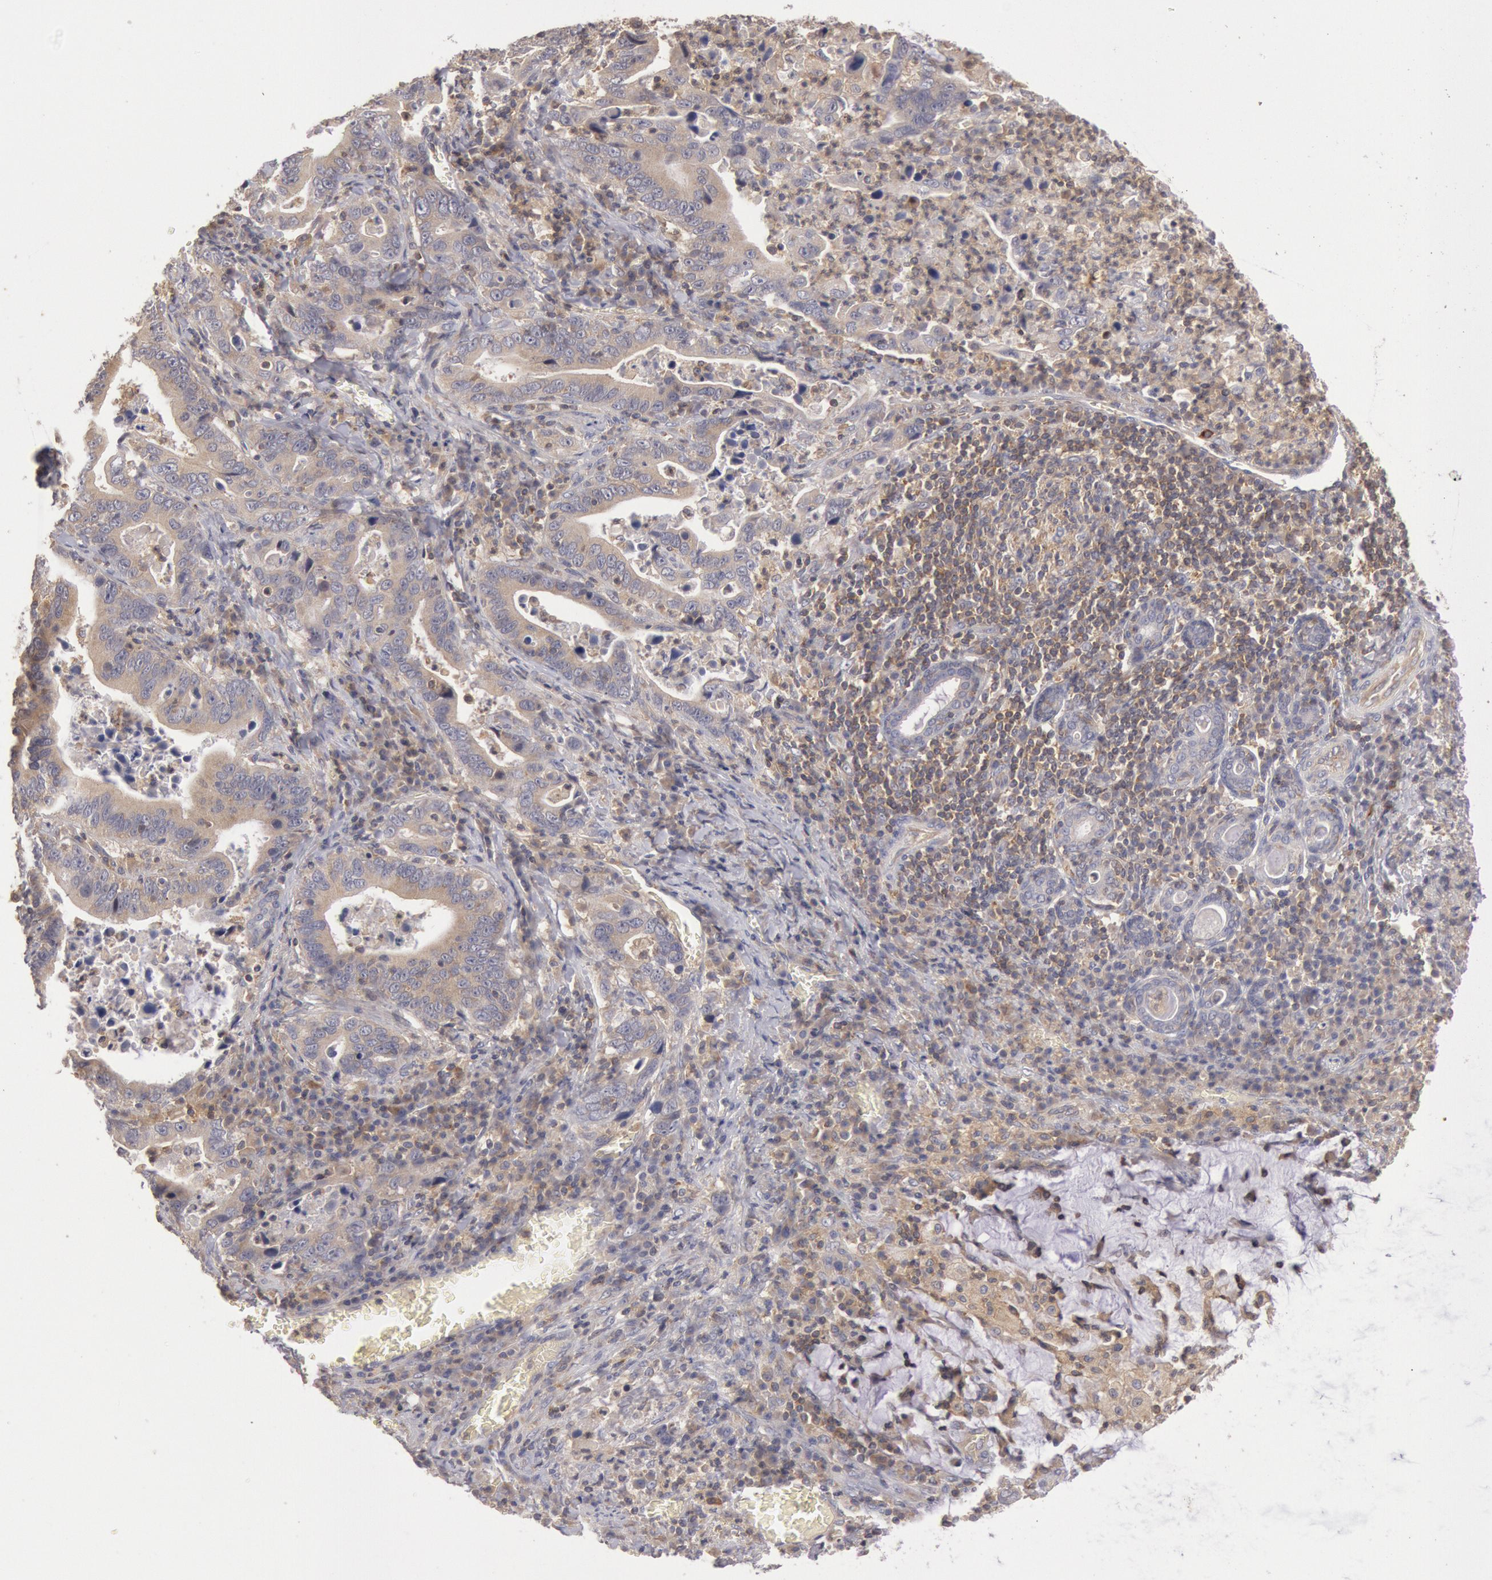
{"staining": {"intensity": "weak", "quantity": ">75%", "location": "cytoplasmic/membranous"}, "tissue": "stomach cancer", "cell_type": "Tumor cells", "image_type": "cancer", "snomed": [{"axis": "morphology", "description": "Adenocarcinoma, NOS"}, {"axis": "topography", "description": "Stomach, upper"}], "caption": "Brown immunohistochemical staining in human adenocarcinoma (stomach) shows weak cytoplasmic/membranous expression in approximately >75% of tumor cells.", "gene": "PIK3R1", "patient": {"sex": "male", "age": 63}}